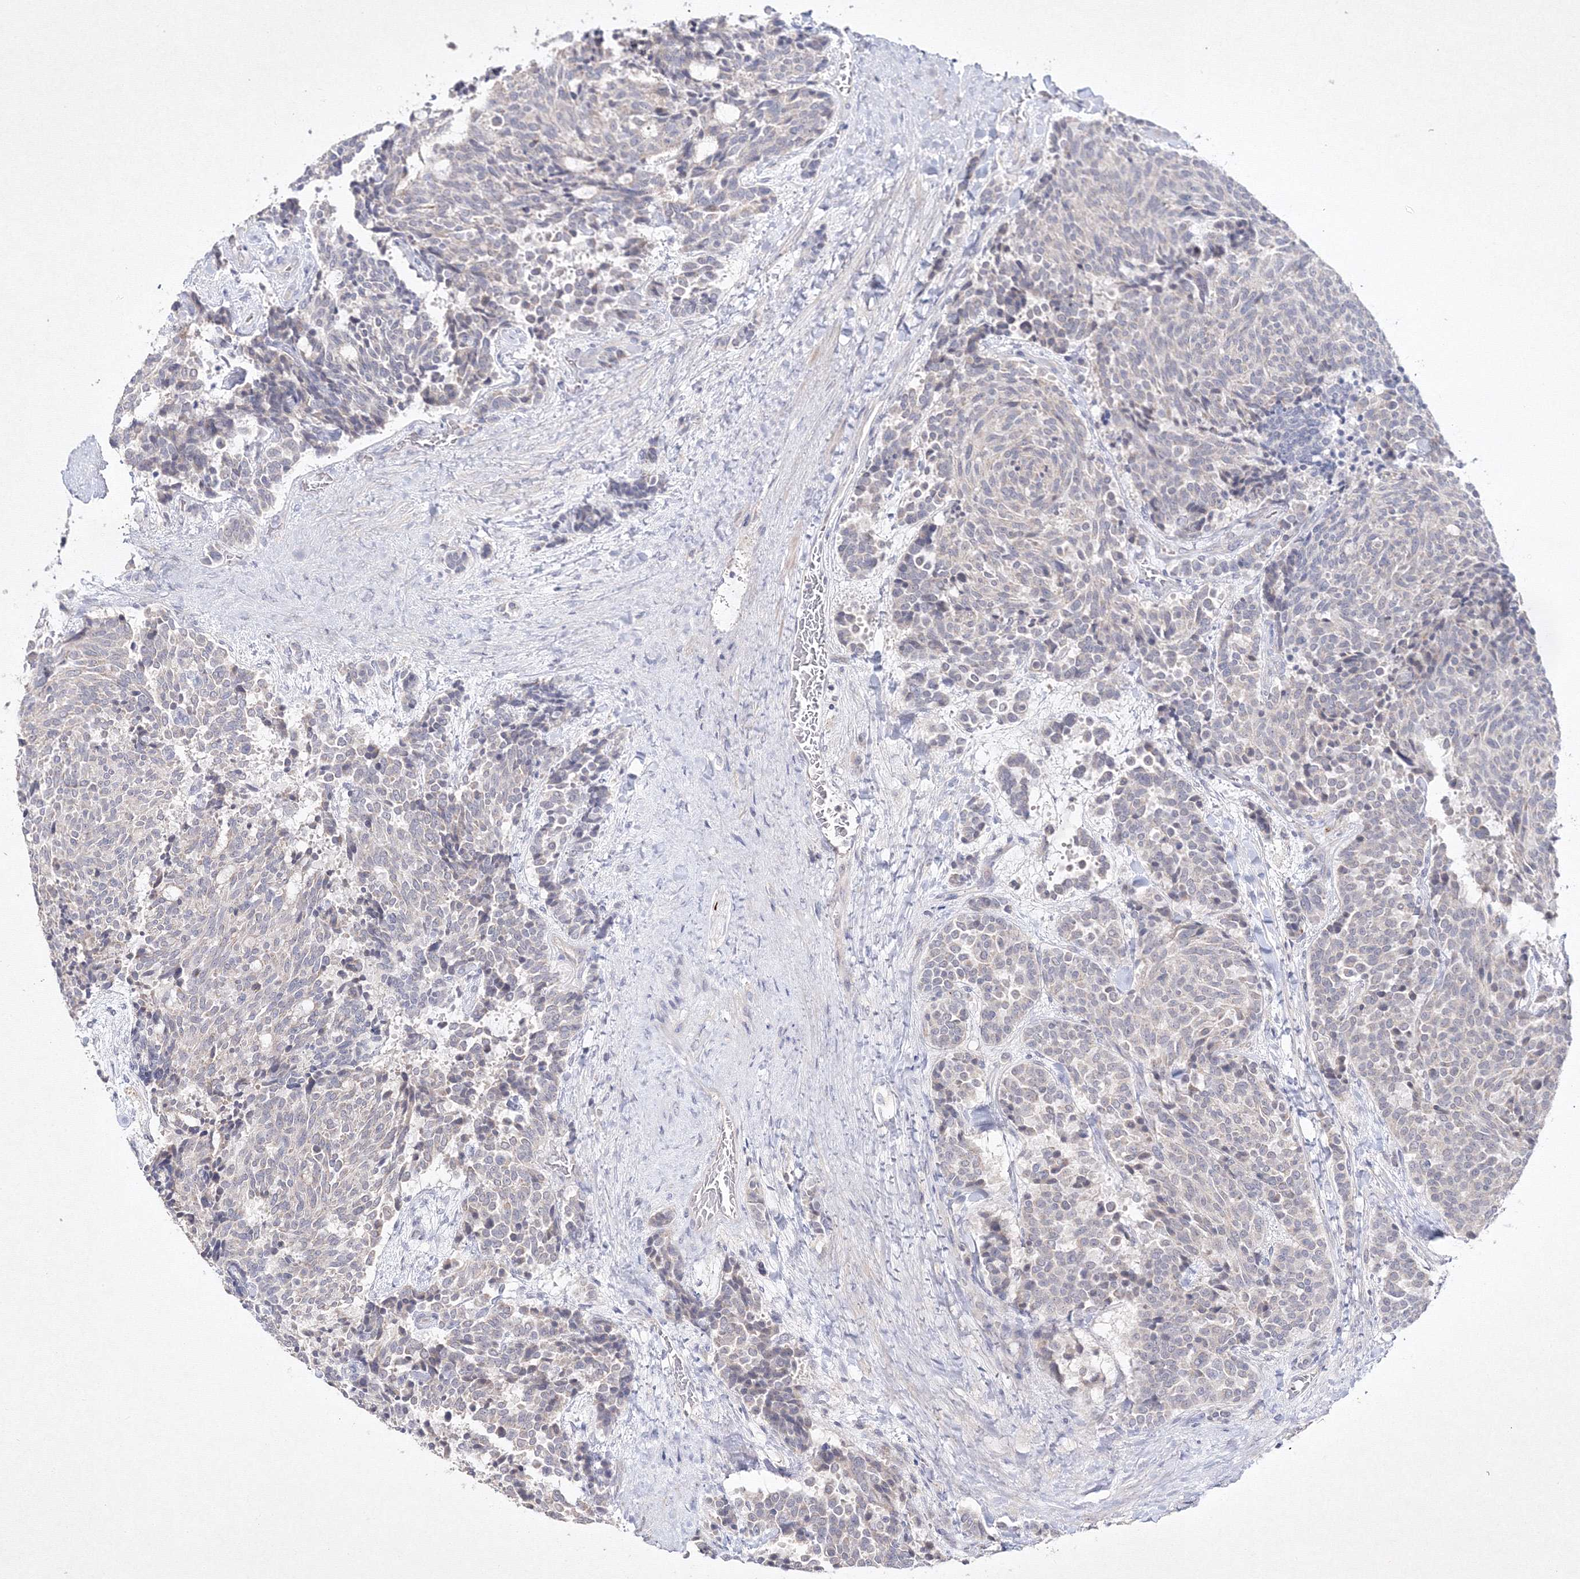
{"staining": {"intensity": "negative", "quantity": "none", "location": "none"}, "tissue": "carcinoid", "cell_type": "Tumor cells", "image_type": "cancer", "snomed": [{"axis": "morphology", "description": "Carcinoid, malignant, NOS"}, {"axis": "topography", "description": "Pancreas"}], "caption": "An immunohistochemistry (IHC) histopathology image of malignant carcinoid is shown. There is no staining in tumor cells of malignant carcinoid. (Brightfield microscopy of DAB (3,3'-diaminobenzidine) immunohistochemistry at high magnification).", "gene": "NEU4", "patient": {"sex": "female", "age": 54}}